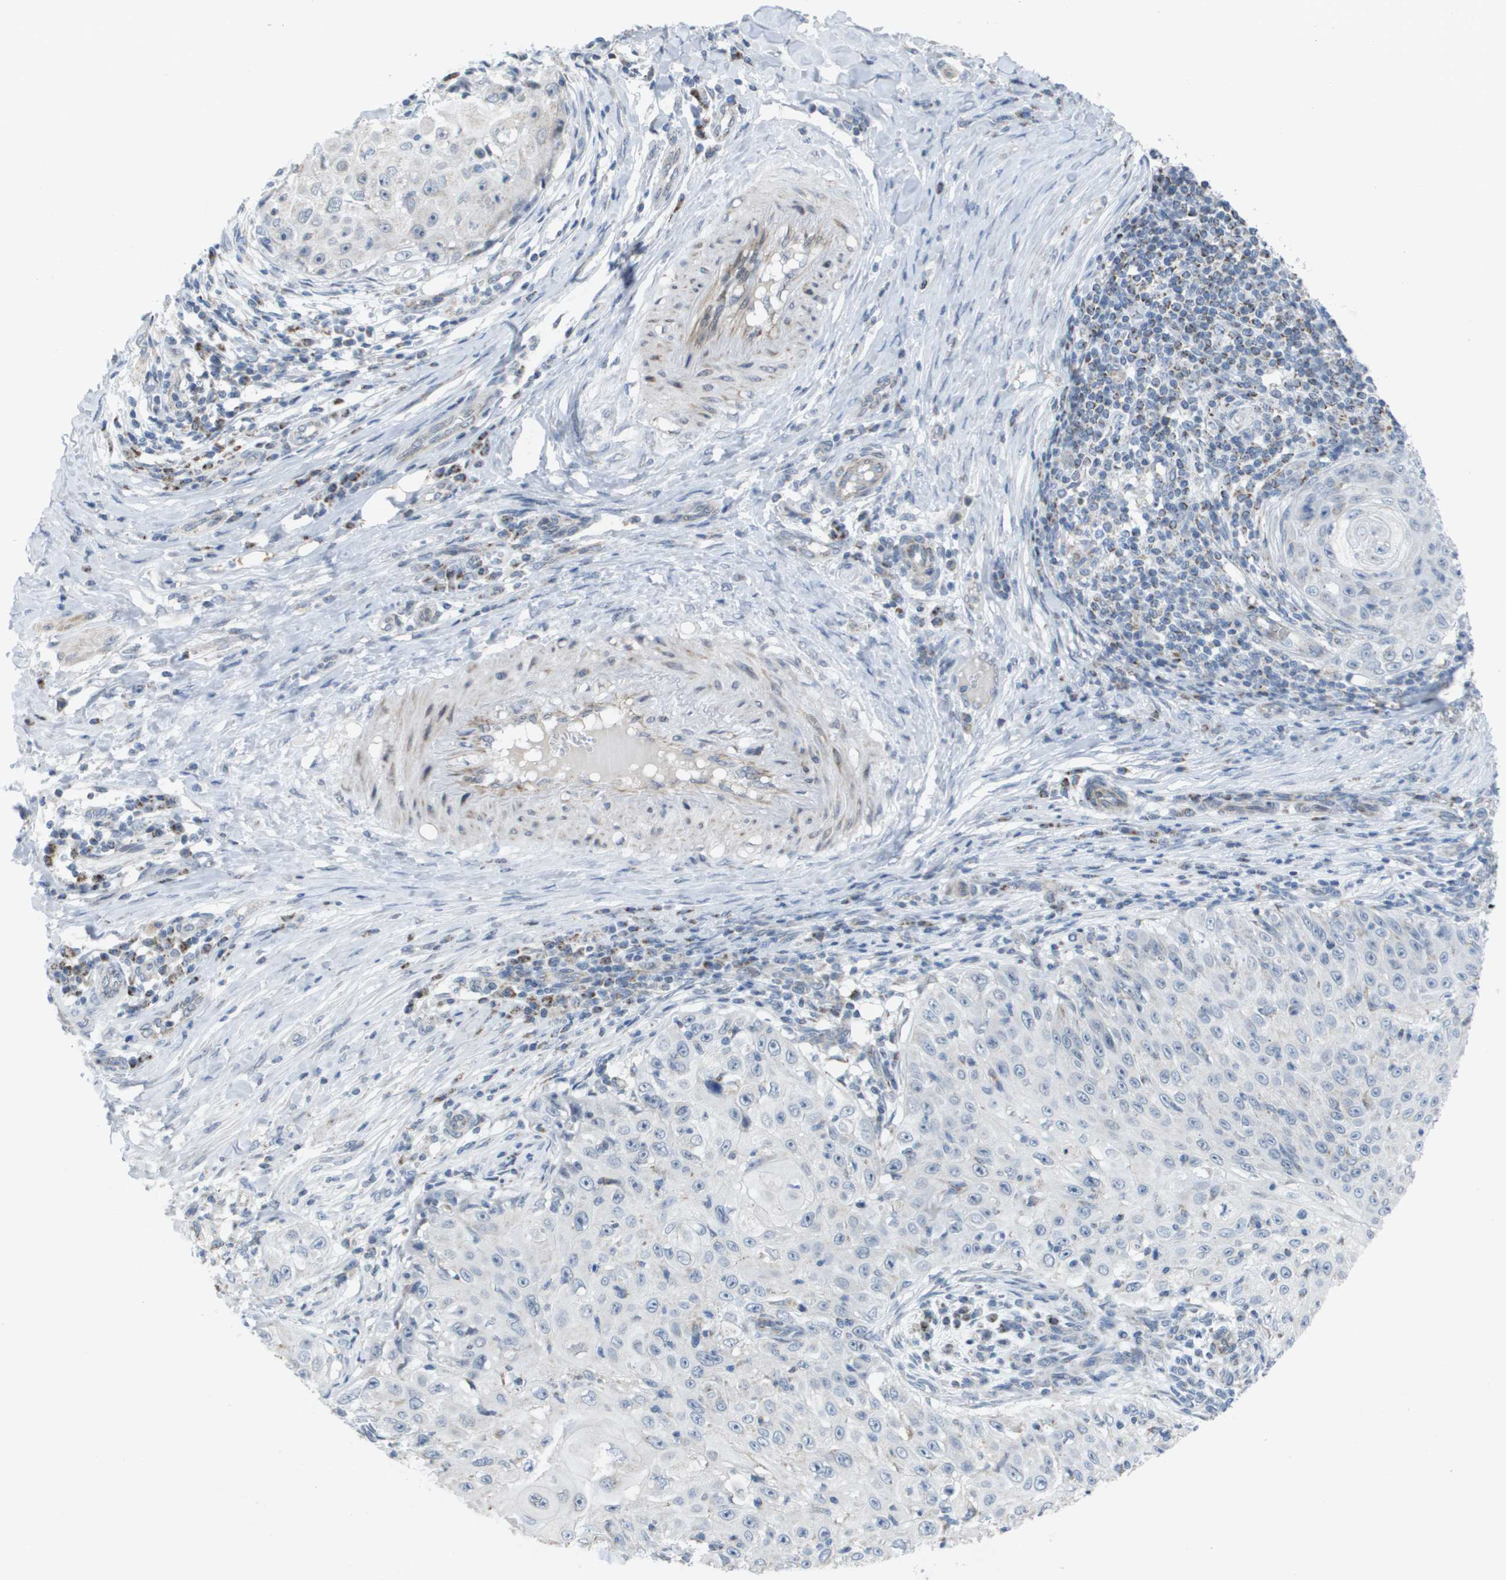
{"staining": {"intensity": "negative", "quantity": "none", "location": "none"}, "tissue": "skin cancer", "cell_type": "Tumor cells", "image_type": "cancer", "snomed": [{"axis": "morphology", "description": "Squamous cell carcinoma, NOS"}, {"axis": "topography", "description": "Skin"}], "caption": "DAB immunohistochemical staining of skin squamous cell carcinoma displays no significant expression in tumor cells. (Brightfield microscopy of DAB (3,3'-diaminobenzidine) immunohistochemistry at high magnification).", "gene": "TMEM223", "patient": {"sex": "male", "age": 86}}